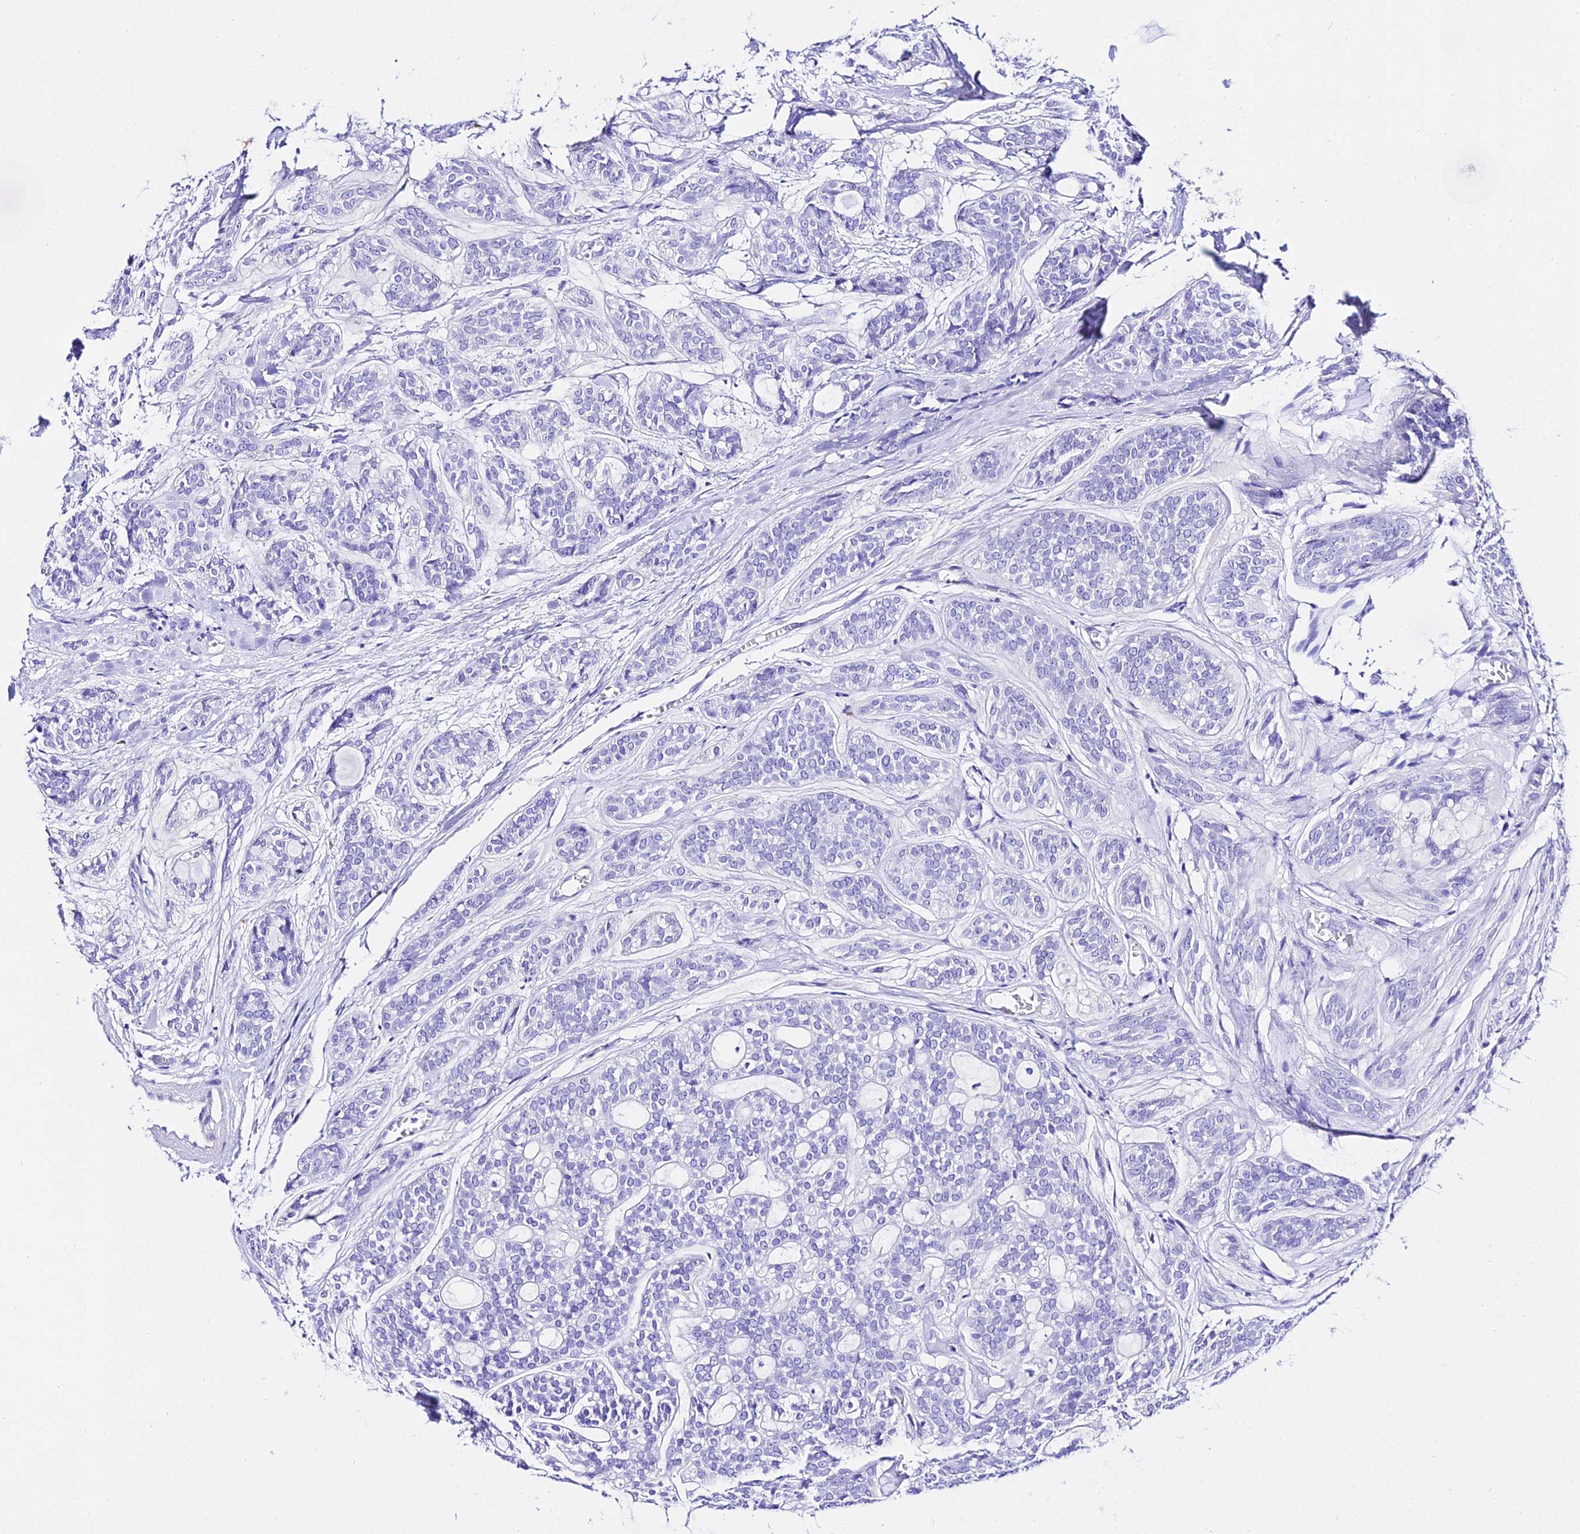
{"staining": {"intensity": "negative", "quantity": "none", "location": "none"}, "tissue": "head and neck cancer", "cell_type": "Tumor cells", "image_type": "cancer", "snomed": [{"axis": "morphology", "description": "Adenocarcinoma, NOS"}, {"axis": "topography", "description": "Head-Neck"}], "caption": "DAB (3,3'-diaminobenzidine) immunohistochemical staining of head and neck adenocarcinoma demonstrates no significant staining in tumor cells.", "gene": "TRMT44", "patient": {"sex": "male", "age": 66}}